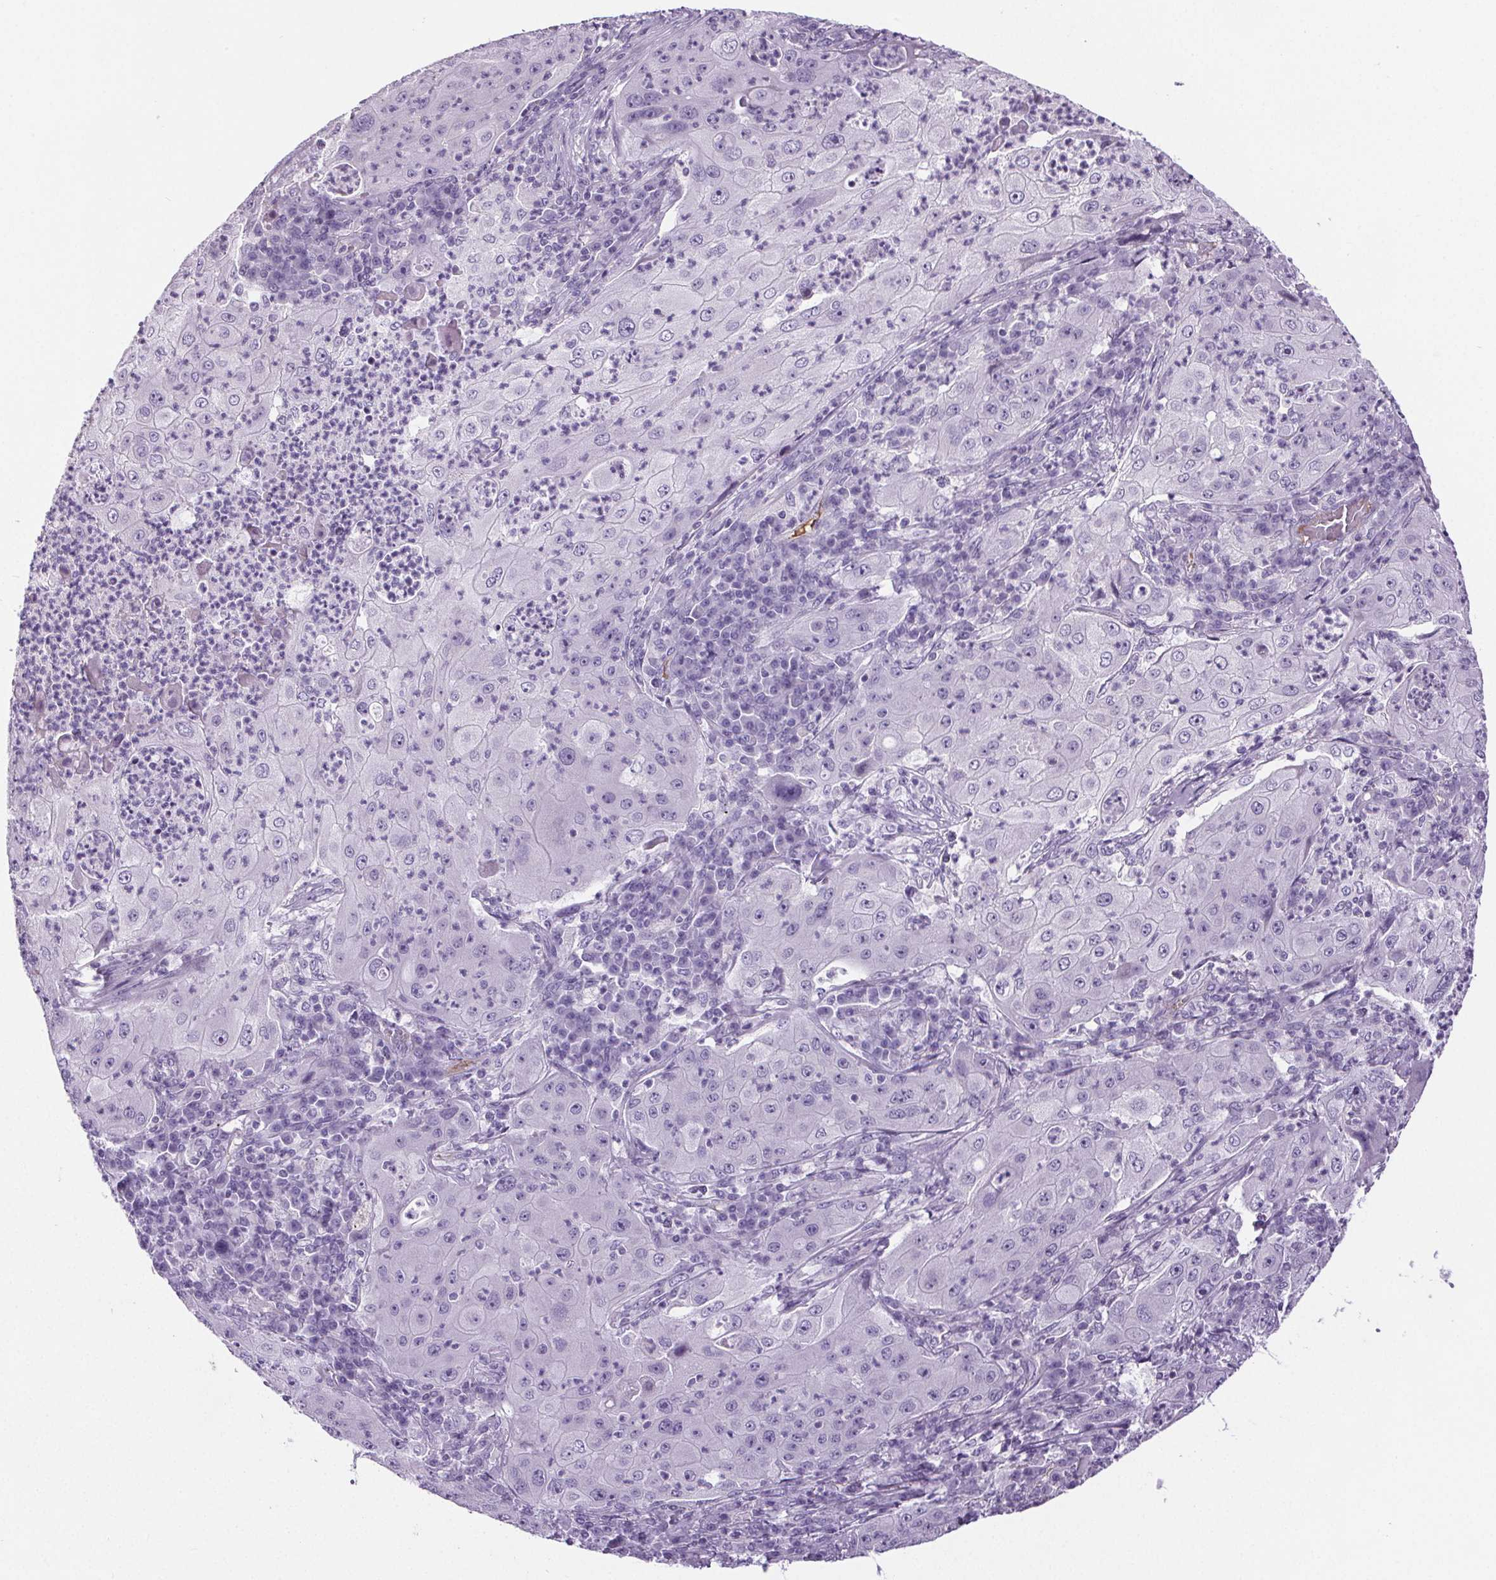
{"staining": {"intensity": "negative", "quantity": "none", "location": "none"}, "tissue": "lung cancer", "cell_type": "Tumor cells", "image_type": "cancer", "snomed": [{"axis": "morphology", "description": "Squamous cell carcinoma, NOS"}, {"axis": "topography", "description": "Lung"}], "caption": "This is a photomicrograph of immunohistochemistry staining of lung cancer (squamous cell carcinoma), which shows no expression in tumor cells.", "gene": "CD5L", "patient": {"sex": "female", "age": 59}}